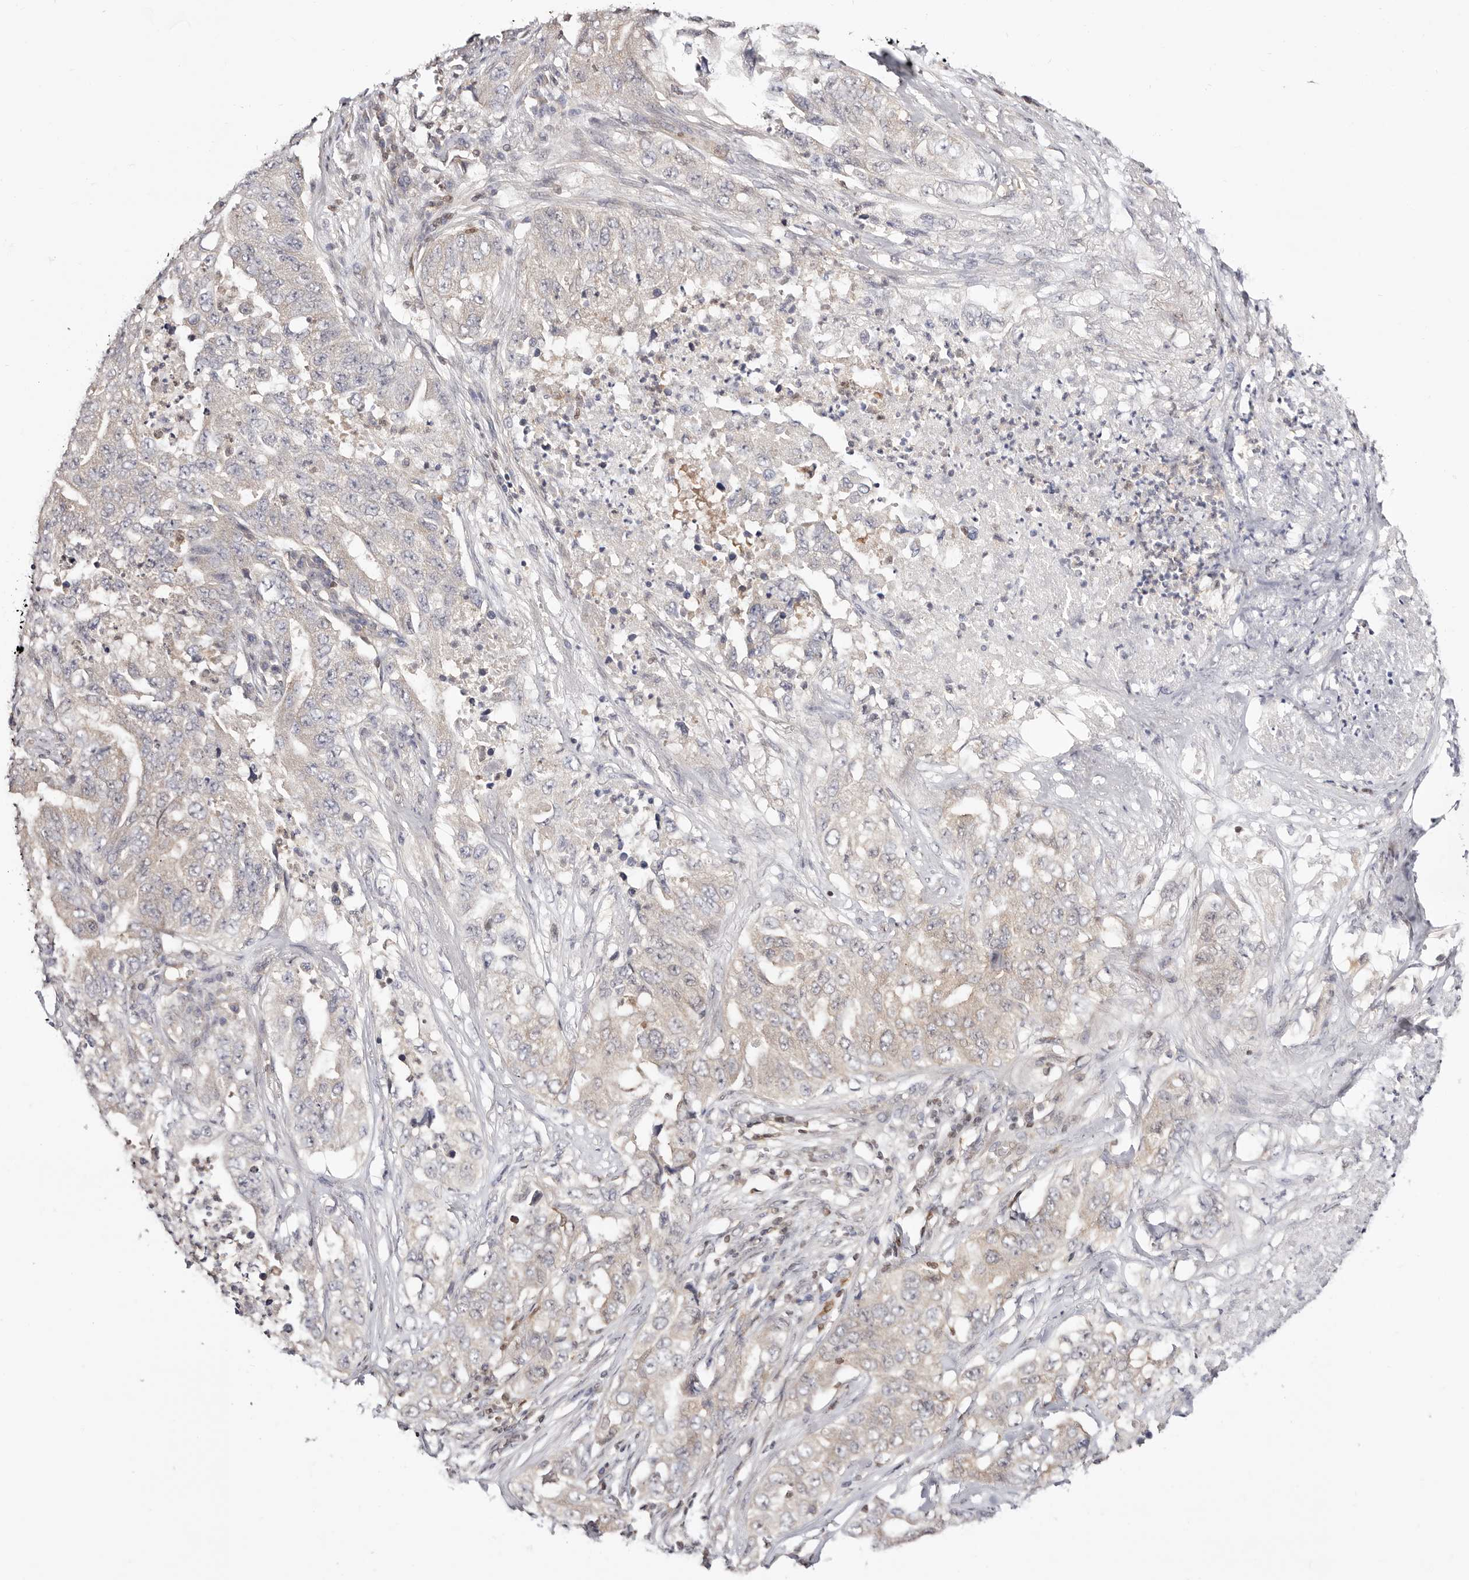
{"staining": {"intensity": "weak", "quantity": "<25%", "location": "cytoplasmic/membranous"}, "tissue": "lung cancer", "cell_type": "Tumor cells", "image_type": "cancer", "snomed": [{"axis": "morphology", "description": "Adenocarcinoma, NOS"}, {"axis": "topography", "description": "Lung"}], "caption": "Photomicrograph shows no significant protein expression in tumor cells of lung cancer. (Brightfield microscopy of DAB IHC at high magnification).", "gene": "STAT5A", "patient": {"sex": "female", "age": 51}}